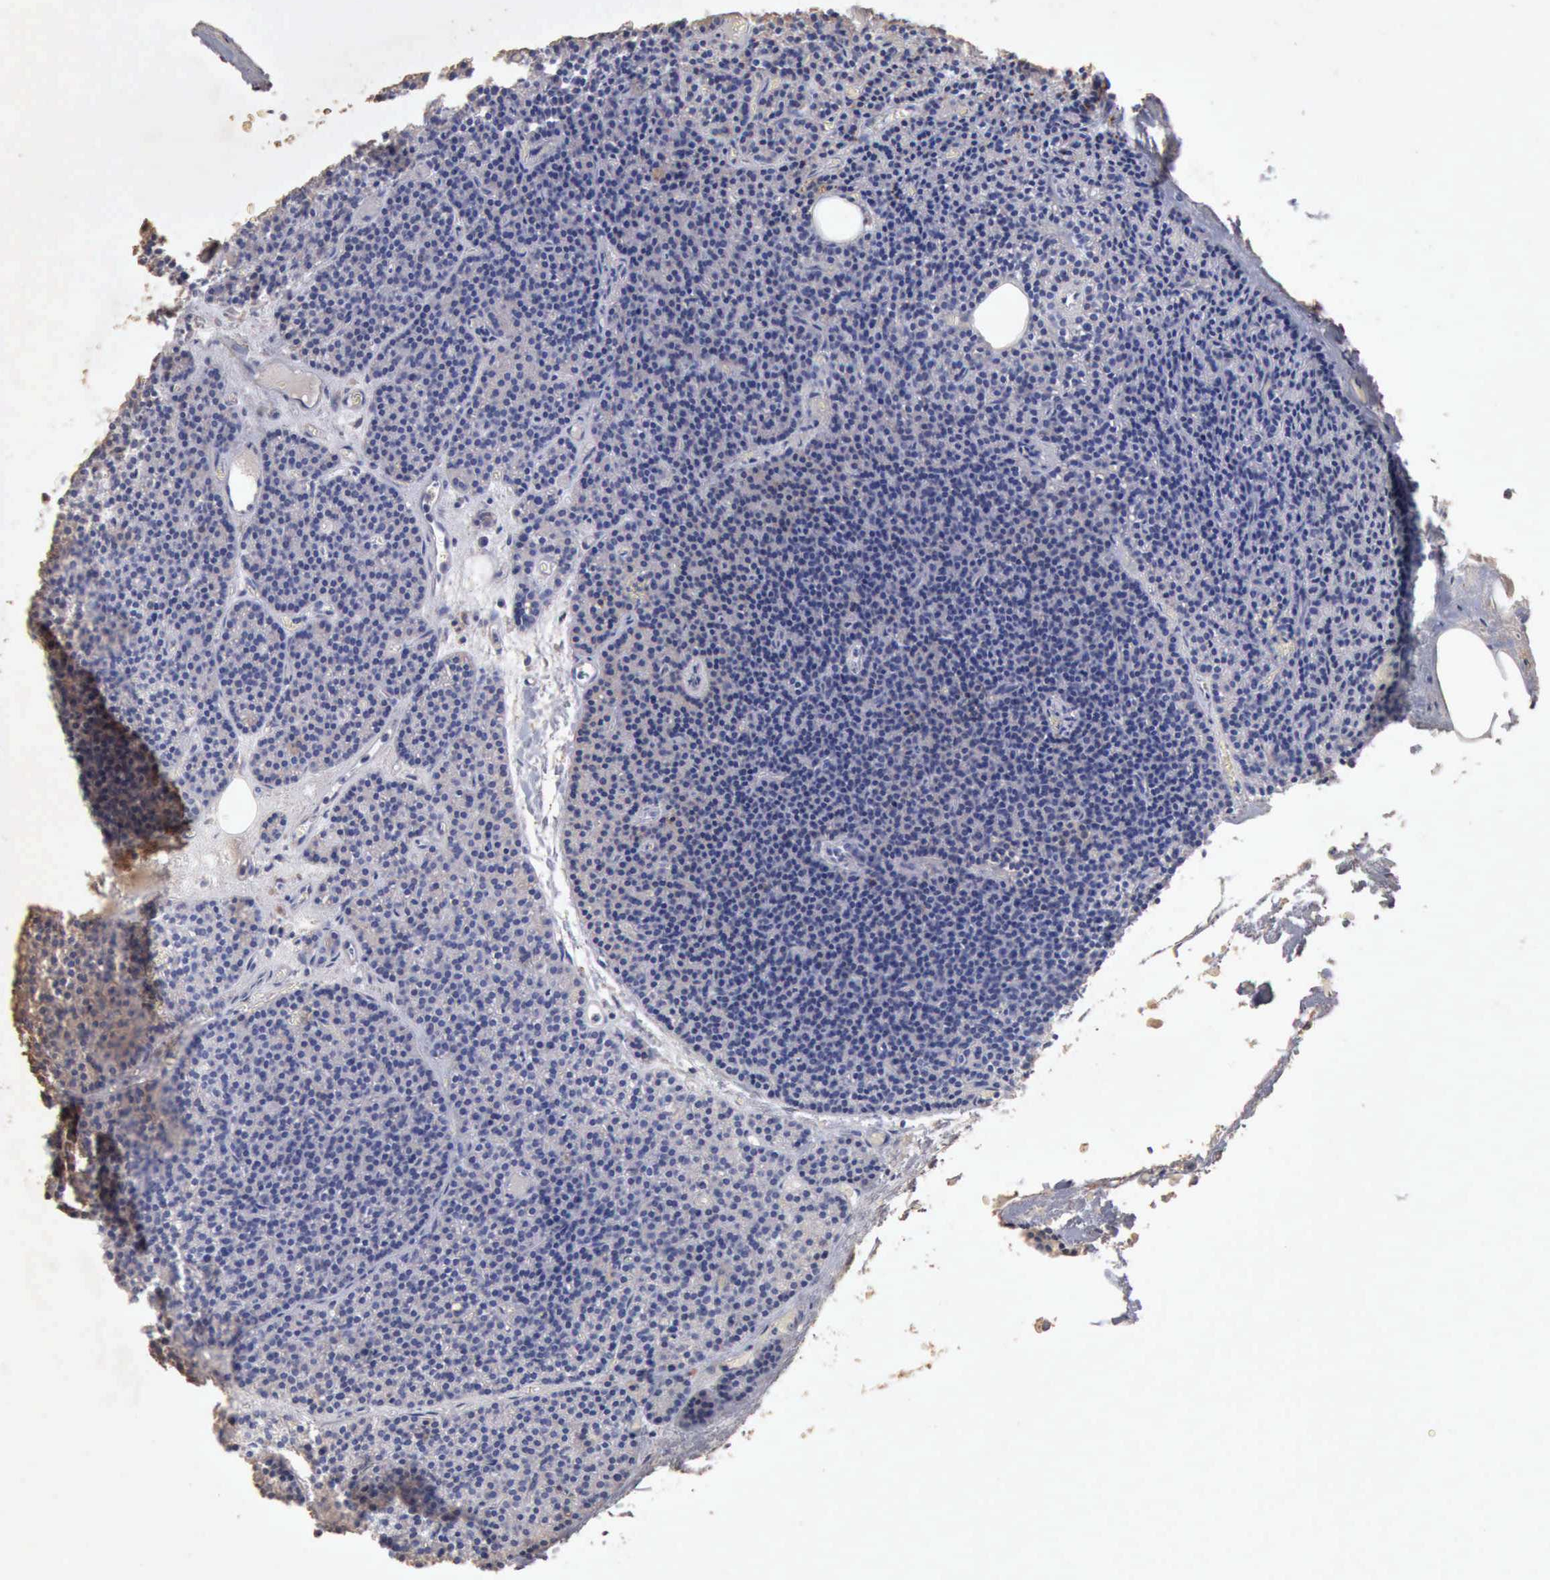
{"staining": {"intensity": "weak", "quantity": "25%-75%", "location": "cytoplasmic/membranous"}, "tissue": "parathyroid gland", "cell_type": "Glandular cells", "image_type": "normal", "snomed": [{"axis": "morphology", "description": "Normal tissue, NOS"}, {"axis": "topography", "description": "Parathyroid gland"}], "caption": "Glandular cells exhibit weak cytoplasmic/membranous staining in approximately 25%-75% of cells in normal parathyroid gland.", "gene": "KRT6B", "patient": {"sex": "male", "age": 57}}